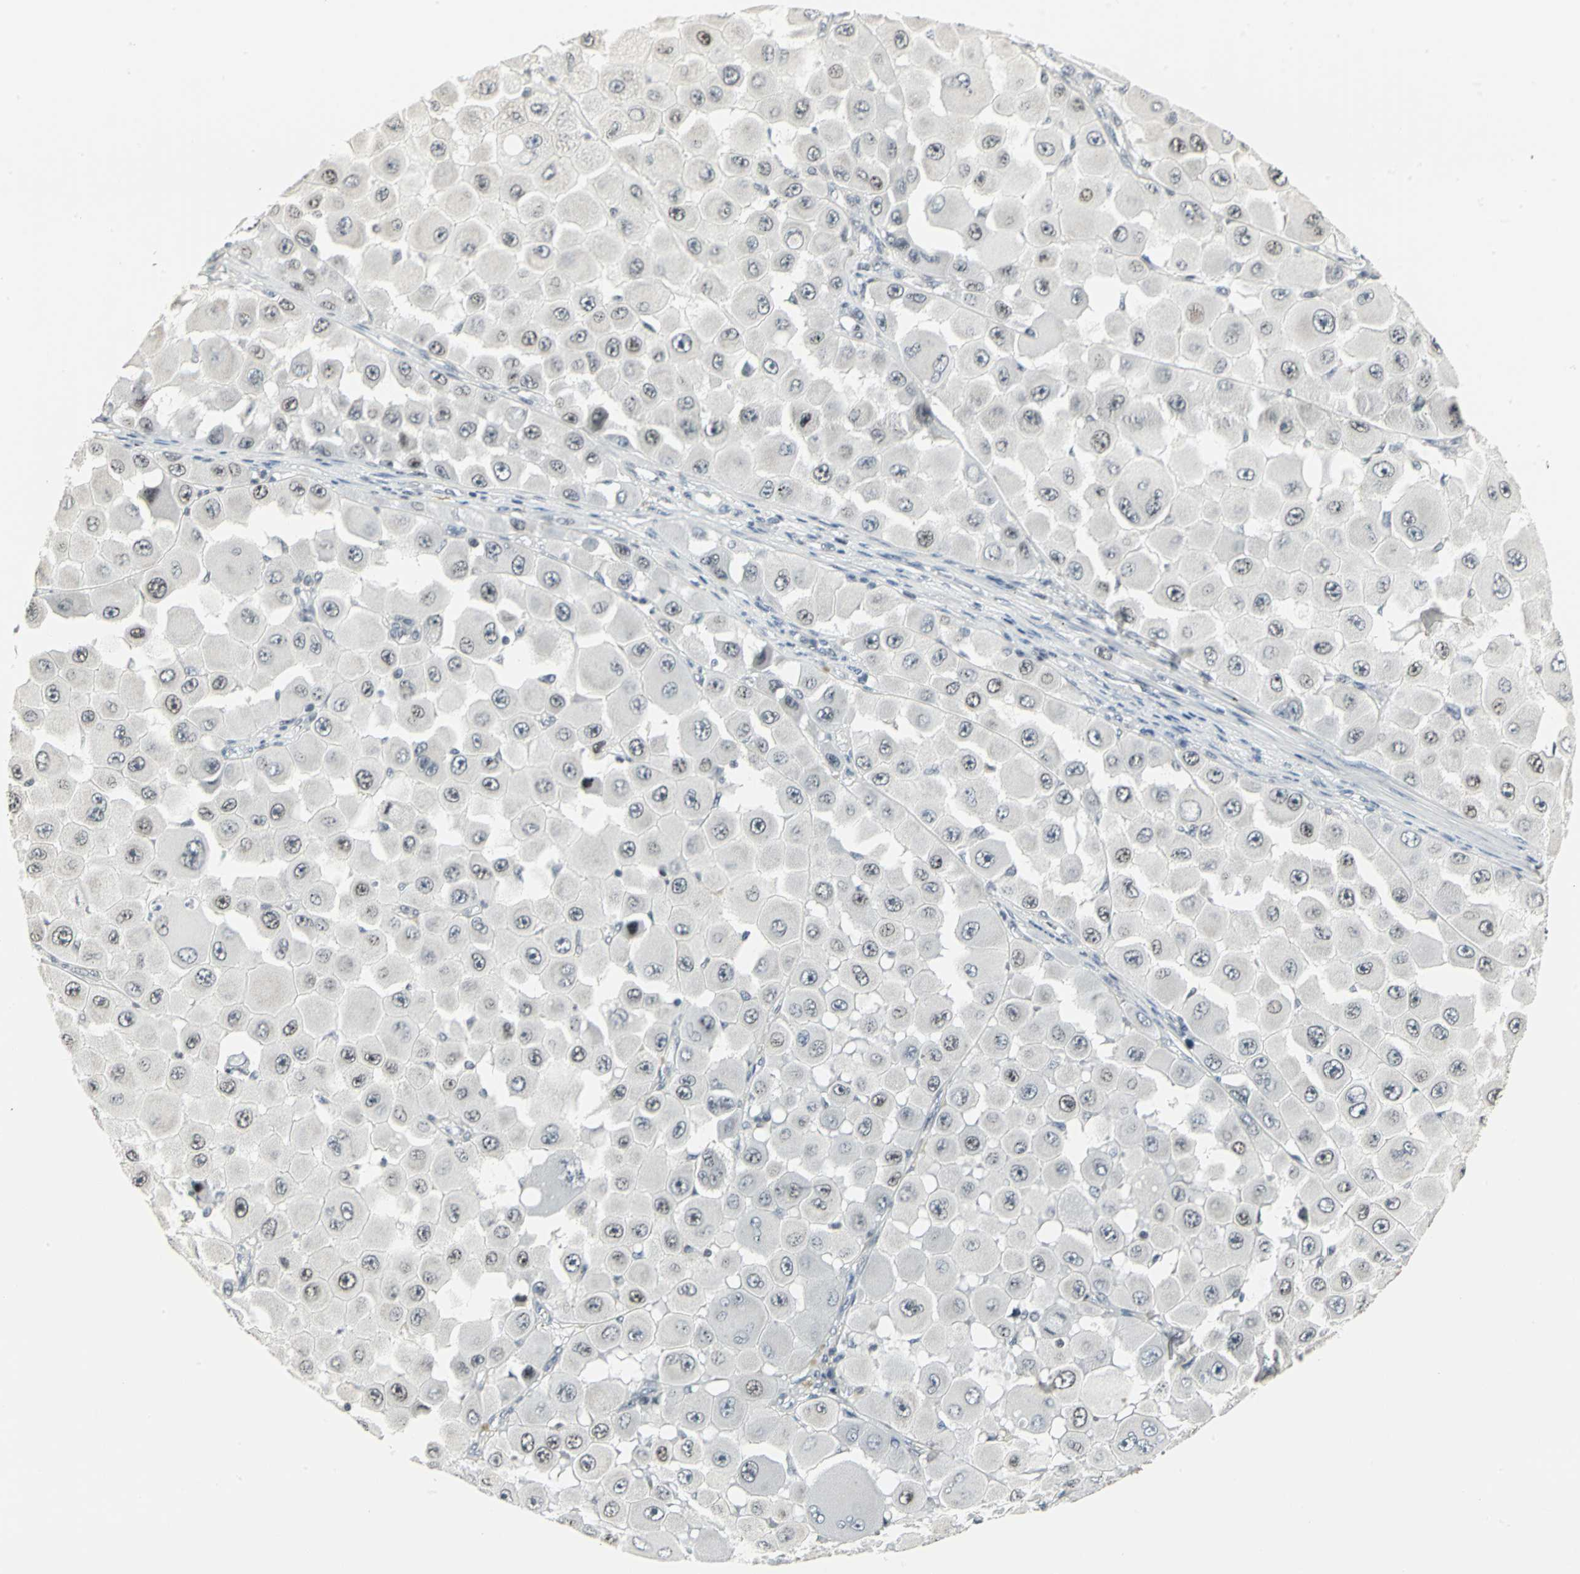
{"staining": {"intensity": "moderate", "quantity": ">75%", "location": "nuclear"}, "tissue": "melanoma", "cell_type": "Tumor cells", "image_type": "cancer", "snomed": [{"axis": "morphology", "description": "Malignant melanoma, NOS"}, {"axis": "topography", "description": "Skin"}], "caption": "Human malignant melanoma stained for a protein (brown) displays moderate nuclear positive positivity in about >75% of tumor cells.", "gene": "CBX3", "patient": {"sex": "female", "age": 81}}